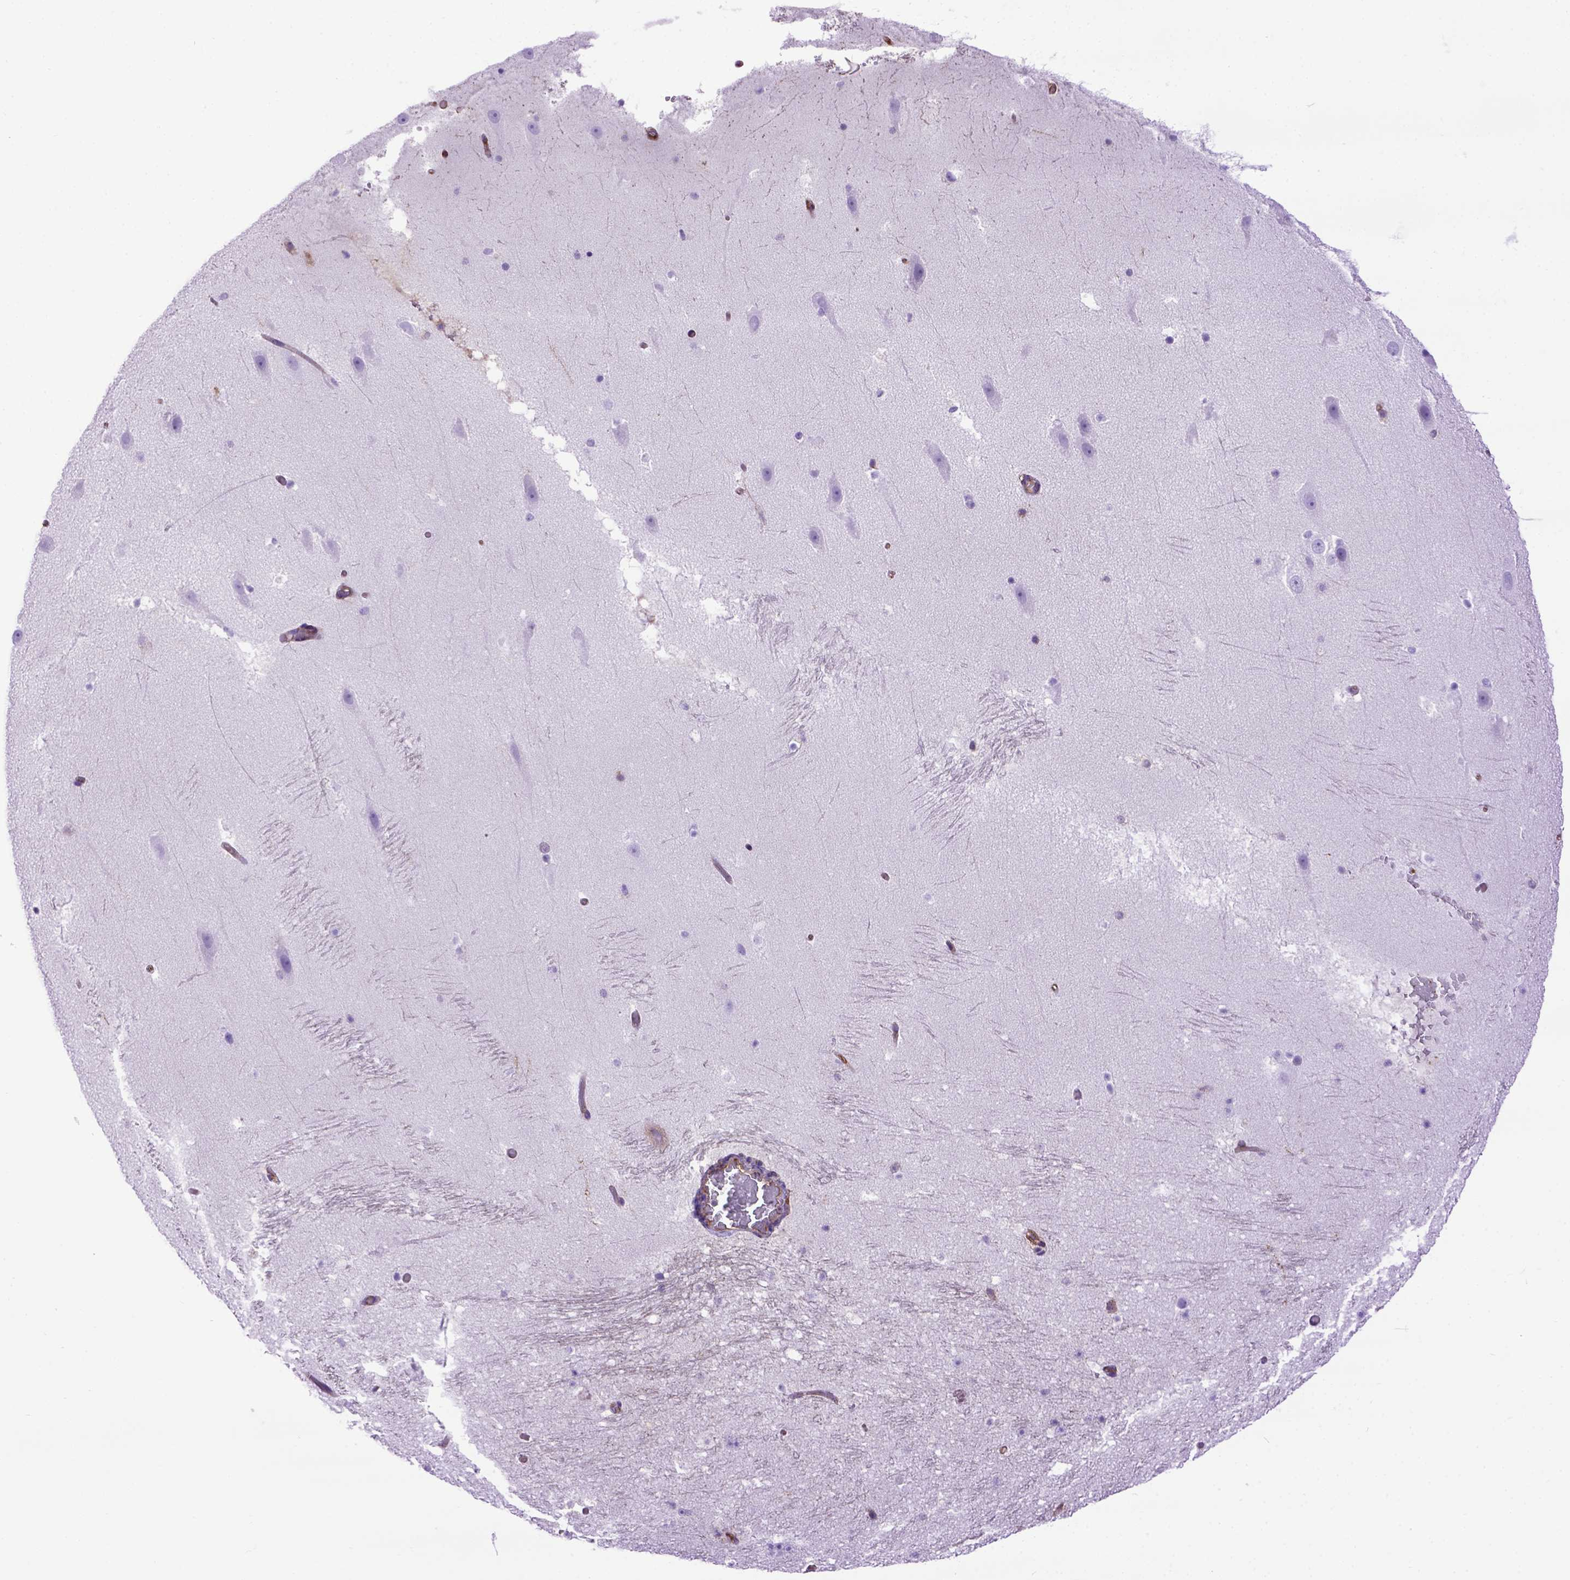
{"staining": {"intensity": "negative", "quantity": "none", "location": "none"}, "tissue": "hippocampus", "cell_type": "Glial cells", "image_type": "normal", "snomed": [{"axis": "morphology", "description": "Normal tissue, NOS"}, {"axis": "topography", "description": "Hippocampus"}], "caption": "Immunohistochemistry of benign human hippocampus displays no positivity in glial cells.", "gene": "MVP", "patient": {"sex": "male", "age": 26}}